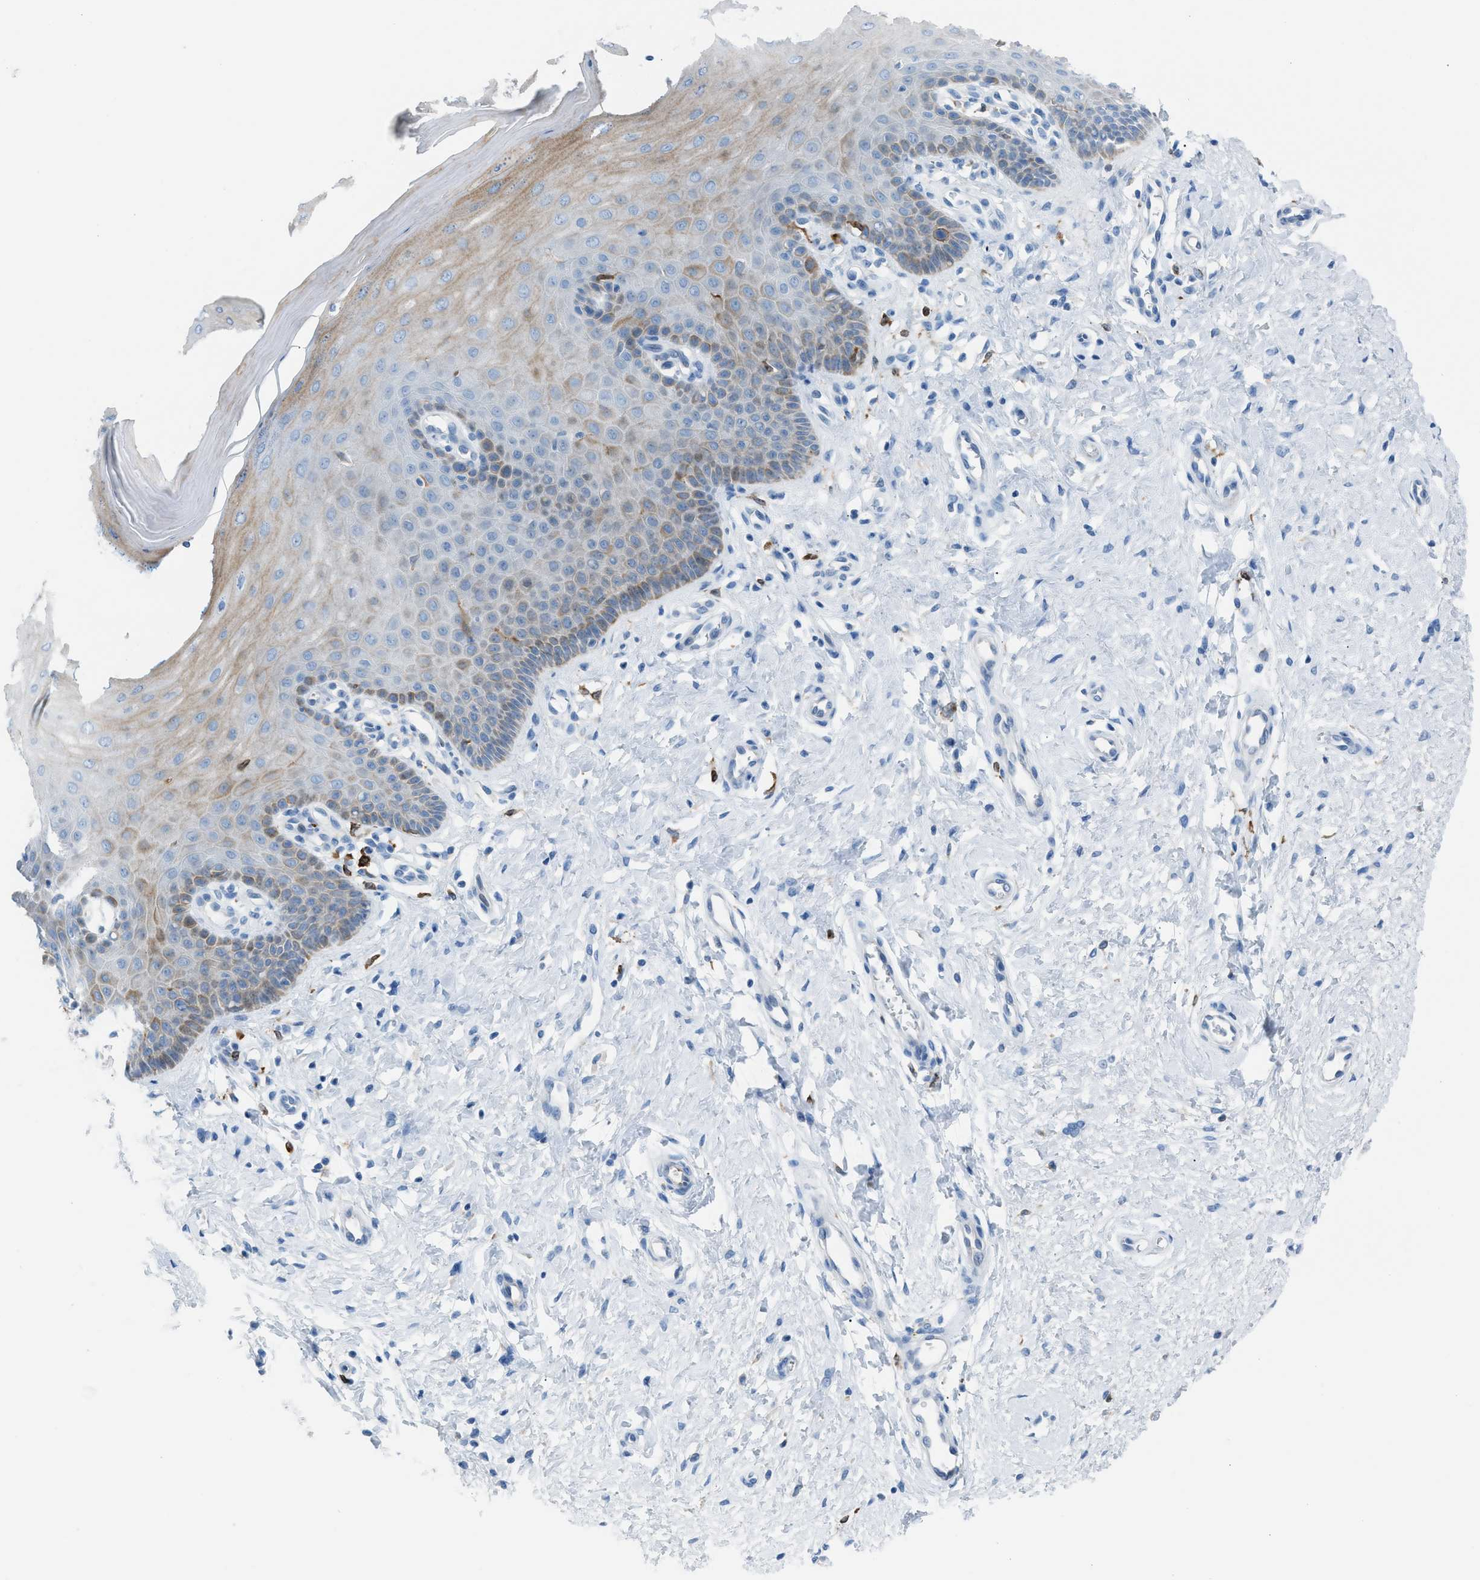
{"staining": {"intensity": "weak", "quantity": "<25%", "location": "cytoplasmic/membranous"}, "tissue": "cervix", "cell_type": "Squamous epithelial cells", "image_type": "normal", "snomed": [{"axis": "morphology", "description": "Normal tissue, NOS"}, {"axis": "topography", "description": "Cervix"}], "caption": "Unremarkable cervix was stained to show a protein in brown. There is no significant staining in squamous epithelial cells. (Immunohistochemistry (ihc), brightfield microscopy, high magnification).", "gene": "CLEC10A", "patient": {"sex": "female", "age": 55}}